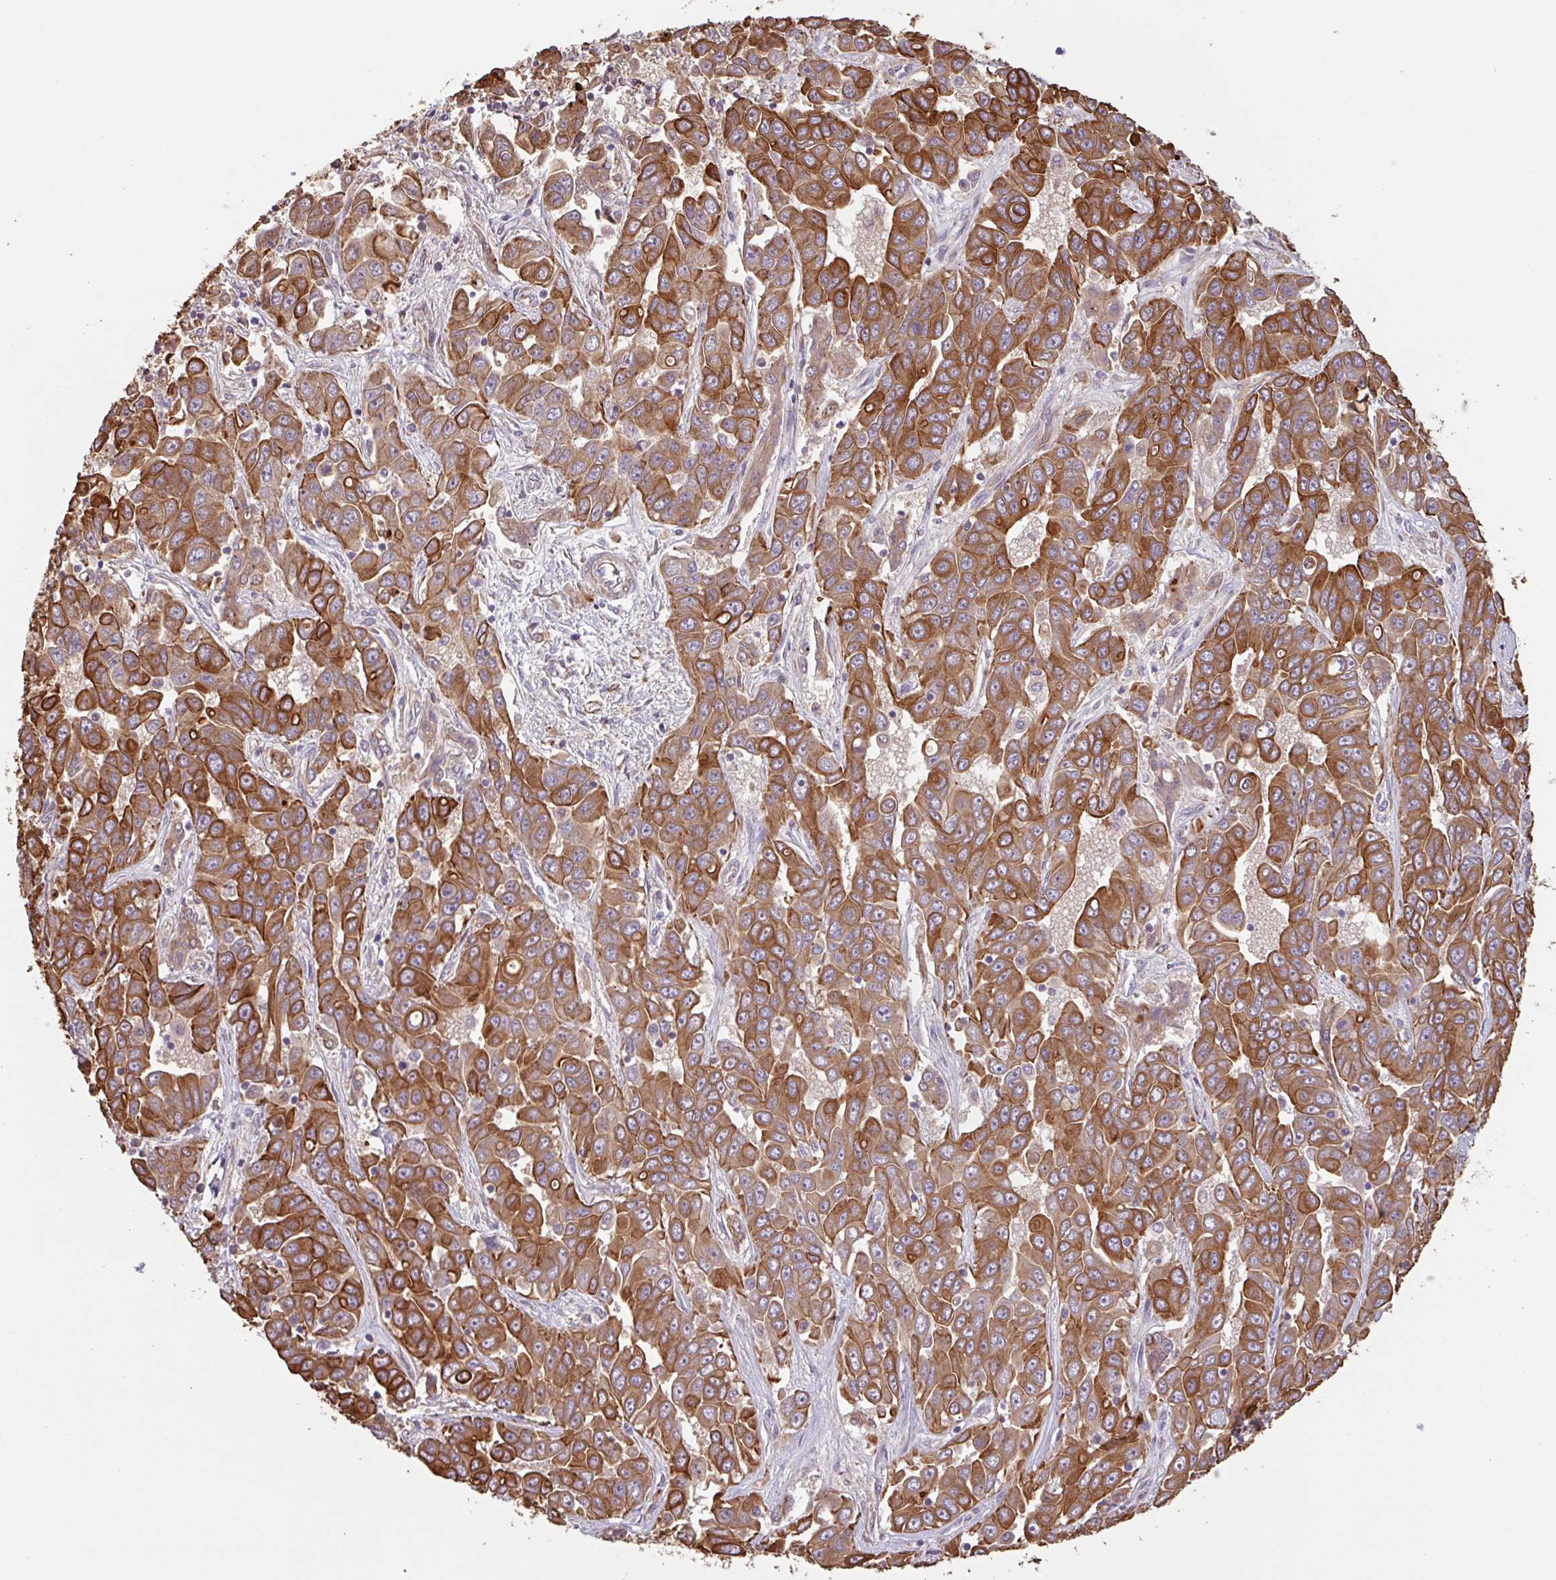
{"staining": {"intensity": "strong", "quantity": ">75%", "location": "cytoplasmic/membranous"}, "tissue": "liver cancer", "cell_type": "Tumor cells", "image_type": "cancer", "snomed": [{"axis": "morphology", "description": "Cholangiocarcinoma"}, {"axis": "topography", "description": "Liver"}], "caption": "DAB immunohistochemical staining of human liver cholangiocarcinoma reveals strong cytoplasmic/membranous protein expression in approximately >75% of tumor cells.", "gene": "ZNF790", "patient": {"sex": "female", "age": 52}}